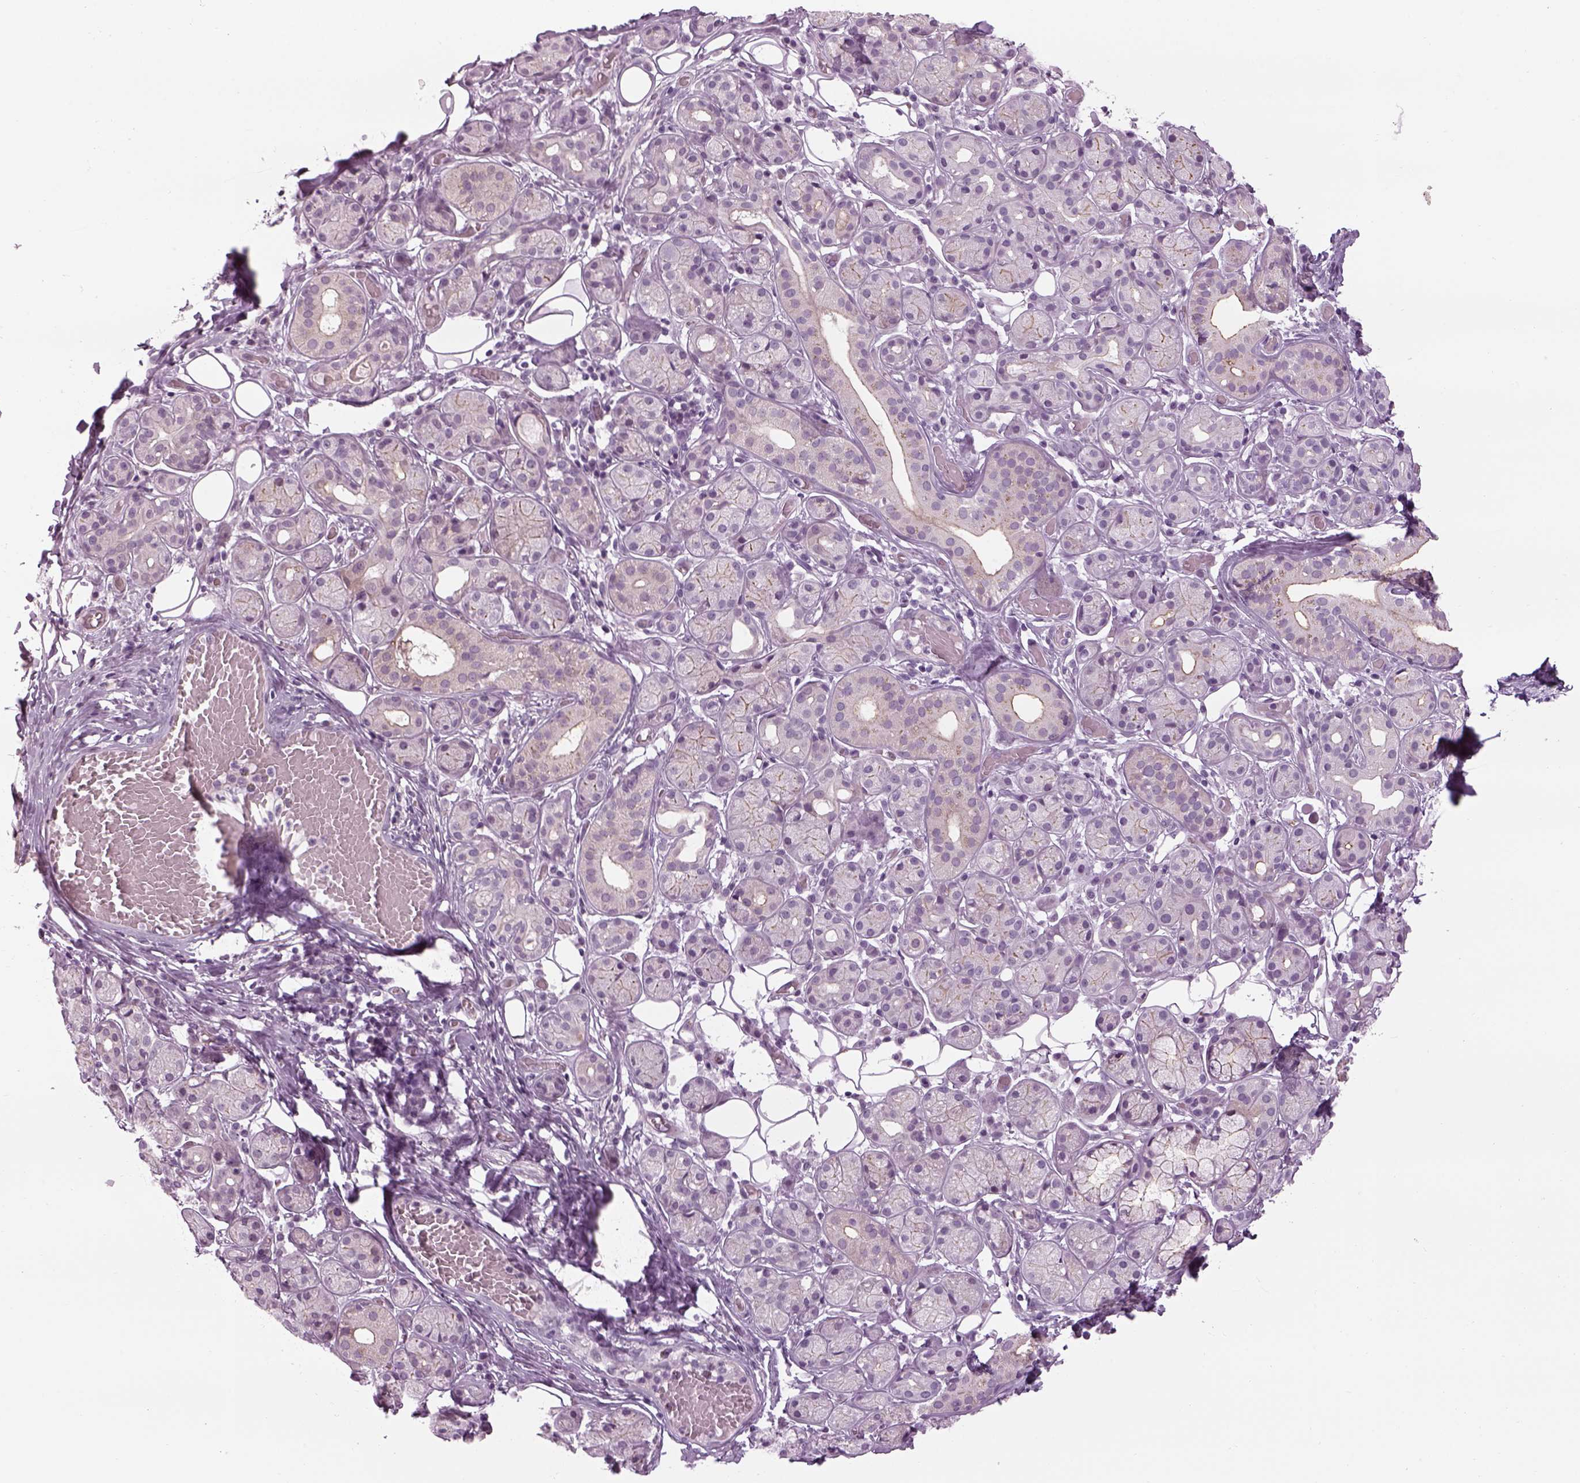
{"staining": {"intensity": "weak", "quantity": "<25%", "location": "cytoplasmic/membranous"}, "tissue": "salivary gland", "cell_type": "Glandular cells", "image_type": "normal", "snomed": [{"axis": "morphology", "description": "Normal tissue, NOS"}, {"axis": "topography", "description": "Salivary gland"}, {"axis": "topography", "description": "Peripheral nerve tissue"}], "caption": "High power microscopy micrograph of an immunohistochemistry (IHC) photomicrograph of unremarkable salivary gland, revealing no significant positivity in glandular cells.", "gene": "LRRIQ3", "patient": {"sex": "male", "age": 71}}